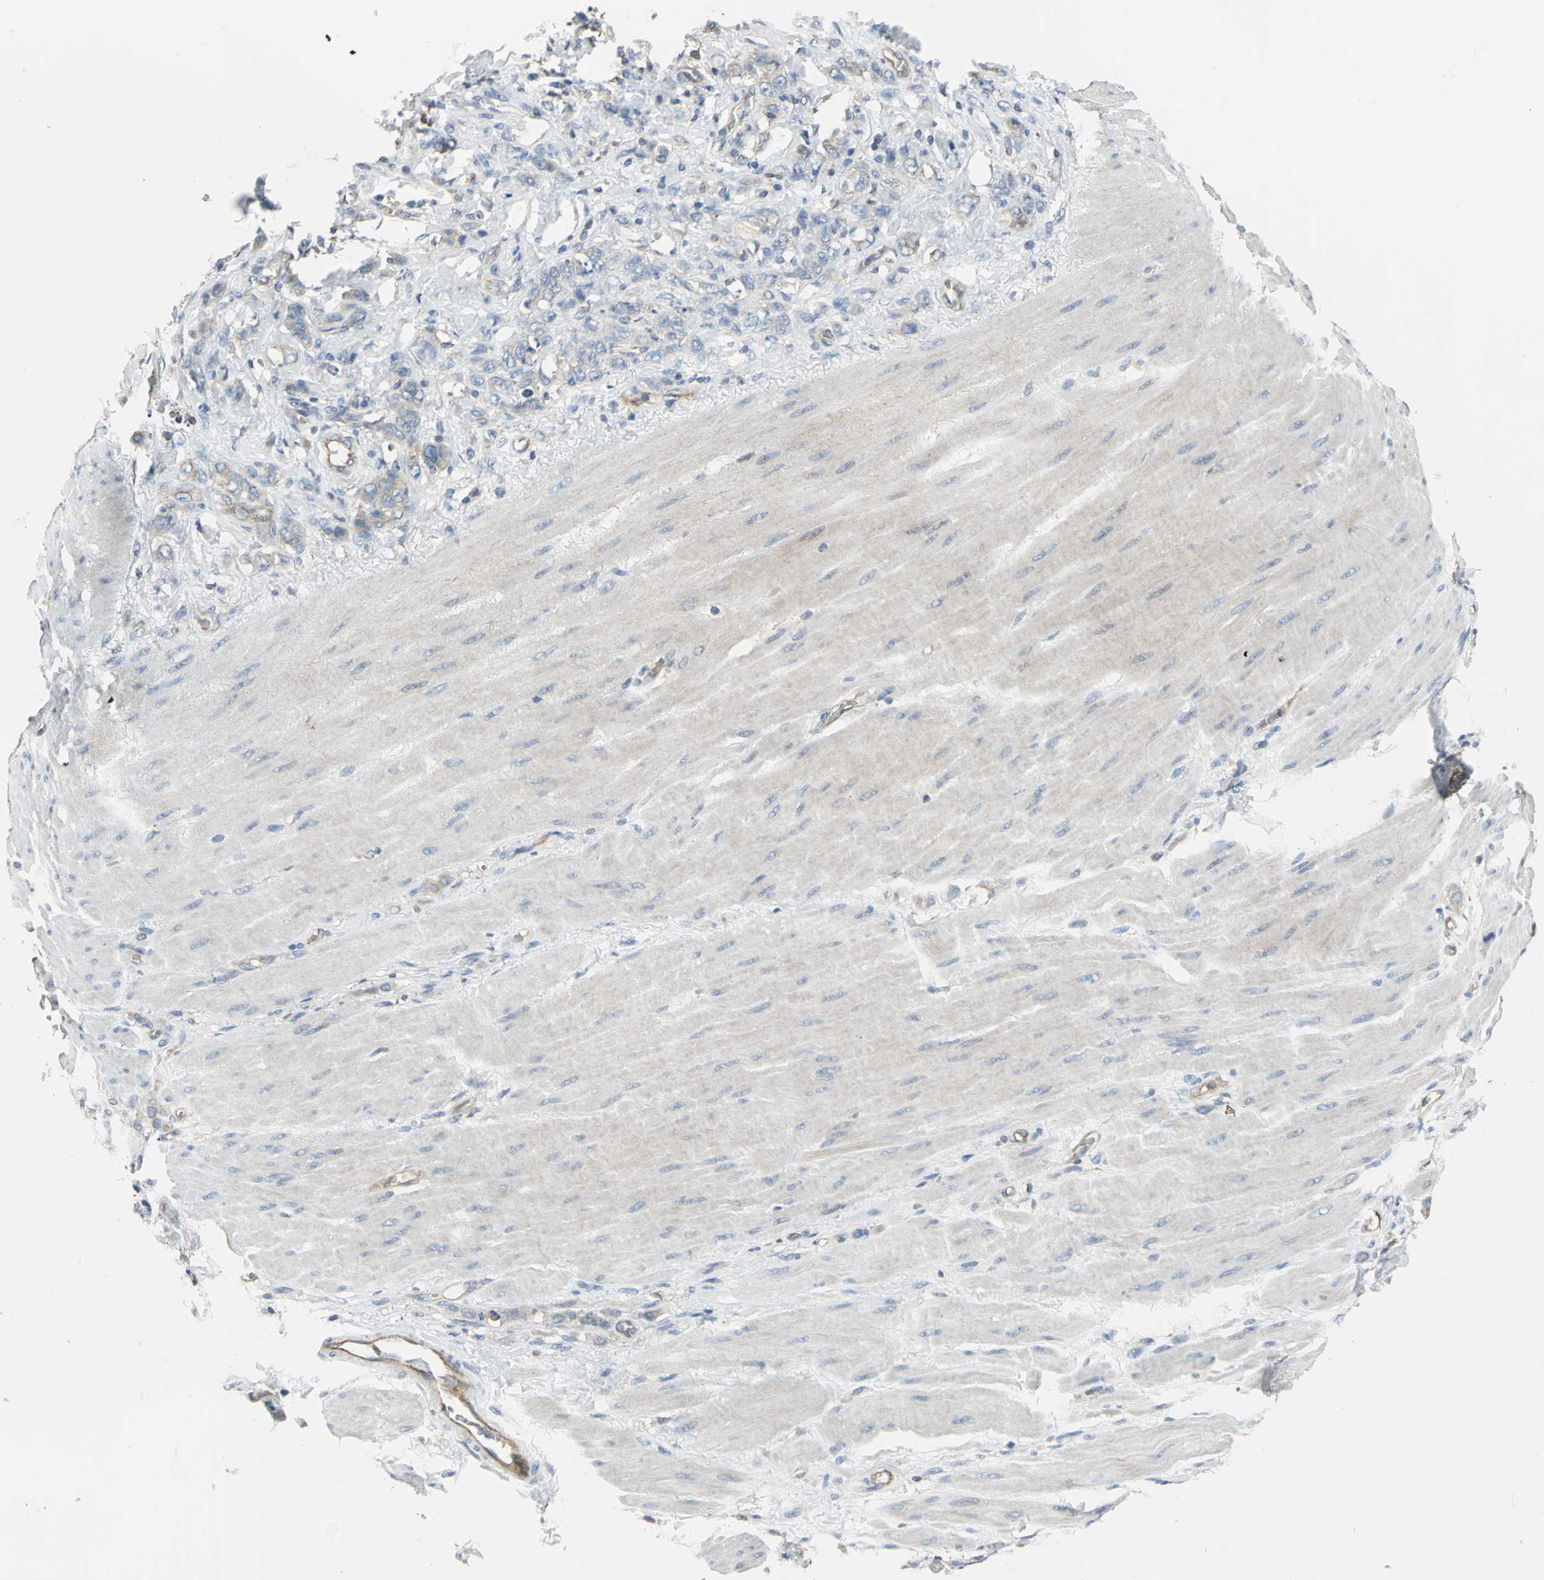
{"staining": {"intensity": "weak", "quantity": "25%-75%", "location": "cytoplasmic/membranous"}, "tissue": "stomach cancer", "cell_type": "Tumor cells", "image_type": "cancer", "snomed": [{"axis": "morphology", "description": "Normal tissue, NOS"}, {"axis": "morphology", "description": "Adenocarcinoma, NOS"}, {"axis": "topography", "description": "Stomach"}], "caption": "Adenocarcinoma (stomach) stained with DAB IHC shows low levels of weak cytoplasmic/membranous positivity in approximately 25%-75% of tumor cells. The staining was performed using DAB (3,3'-diaminobenzidine) to visualize the protein expression in brown, while the nuclei were stained in blue with hematoxylin (Magnification: 20x).", "gene": "RAPGEF1", "patient": {"sex": "male", "age": 82}}